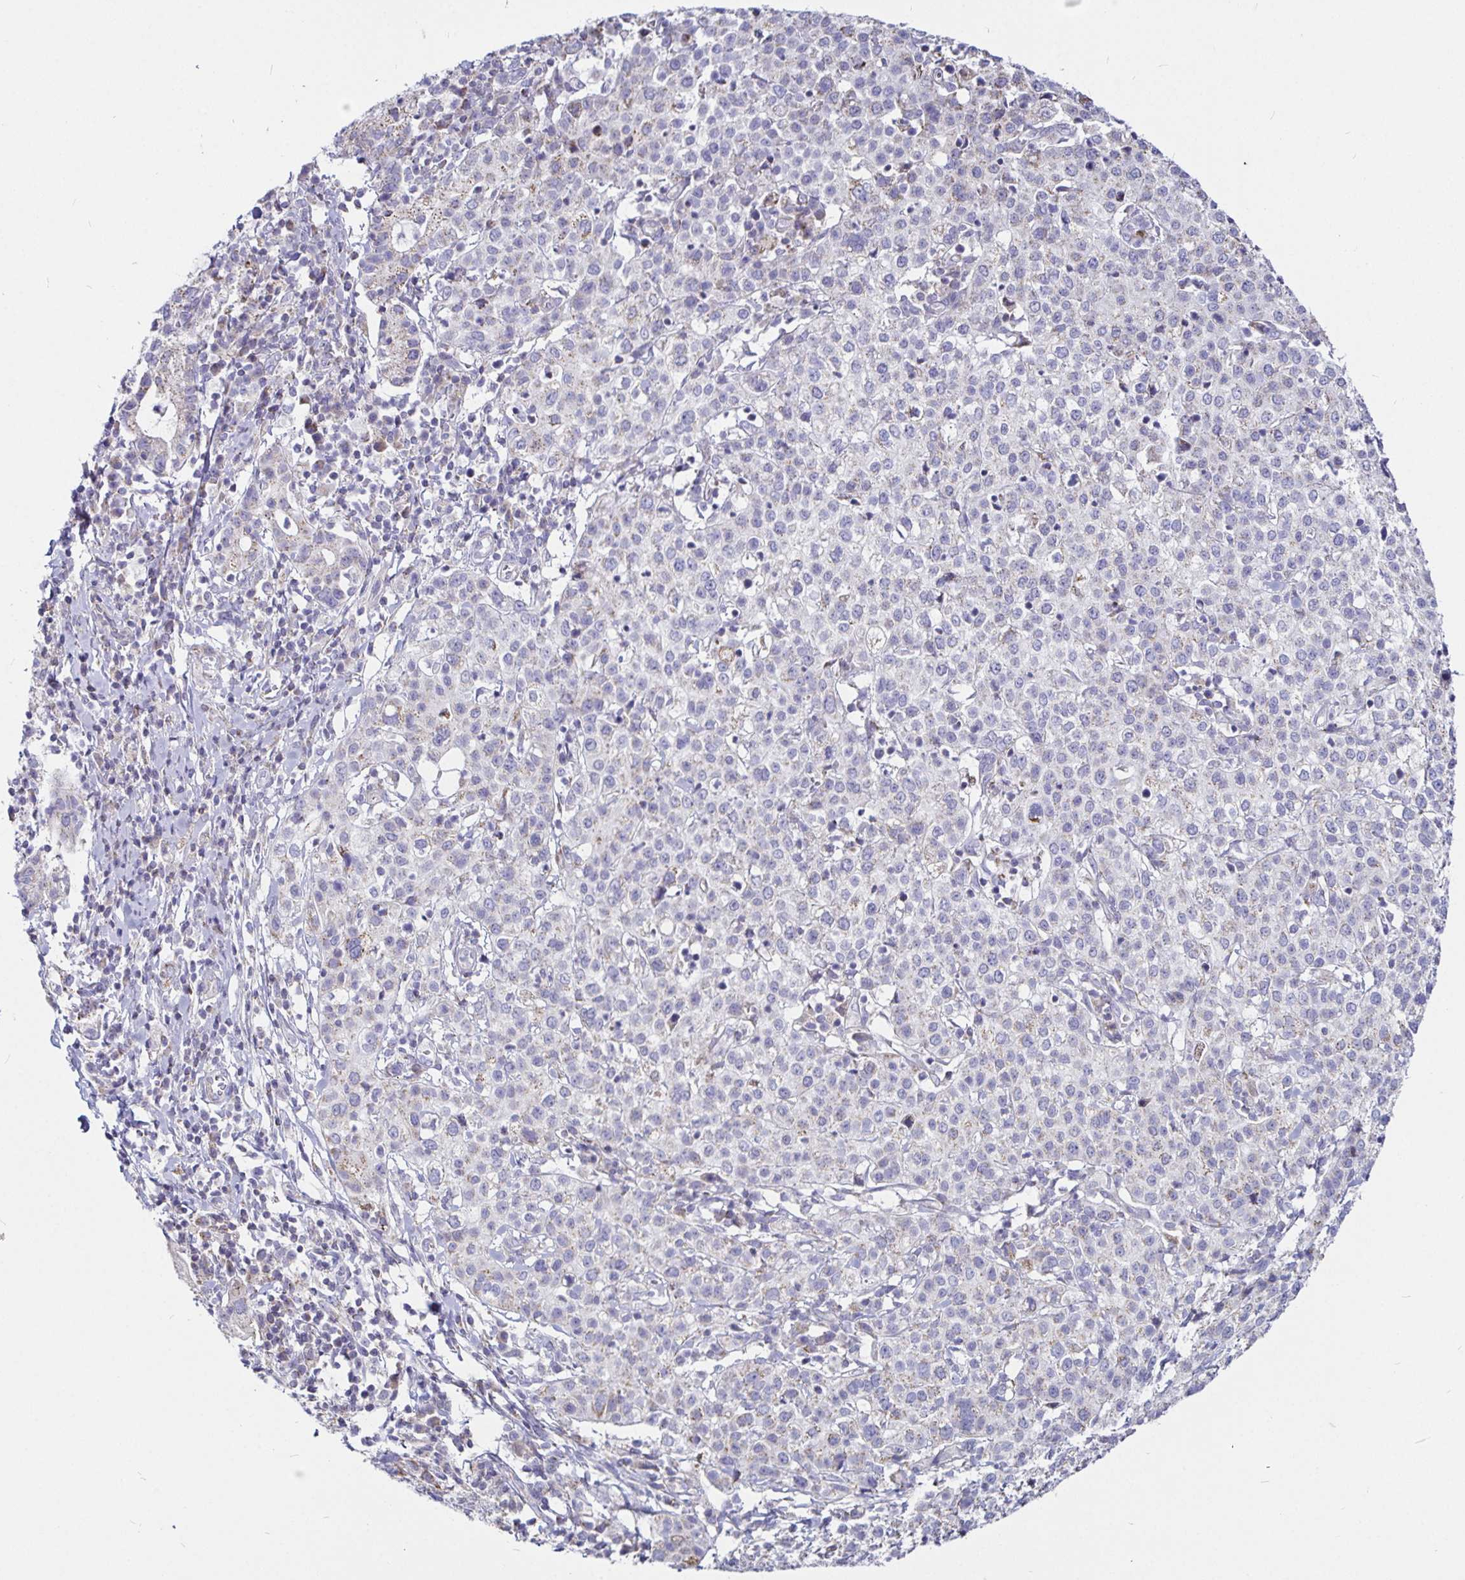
{"staining": {"intensity": "negative", "quantity": "none", "location": "none"}, "tissue": "cervical cancer", "cell_type": "Tumor cells", "image_type": "cancer", "snomed": [{"axis": "morphology", "description": "Normal tissue, NOS"}, {"axis": "morphology", "description": "Adenocarcinoma, NOS"}, {"axis": "topography", "description": "Cervix"}], "caption": "A micrograph of human adenocarcinoma (cervical) is negative for staining in tumor cells.", "gene": "PGAM2", "patient": {"sex": "female", "age": 44}}